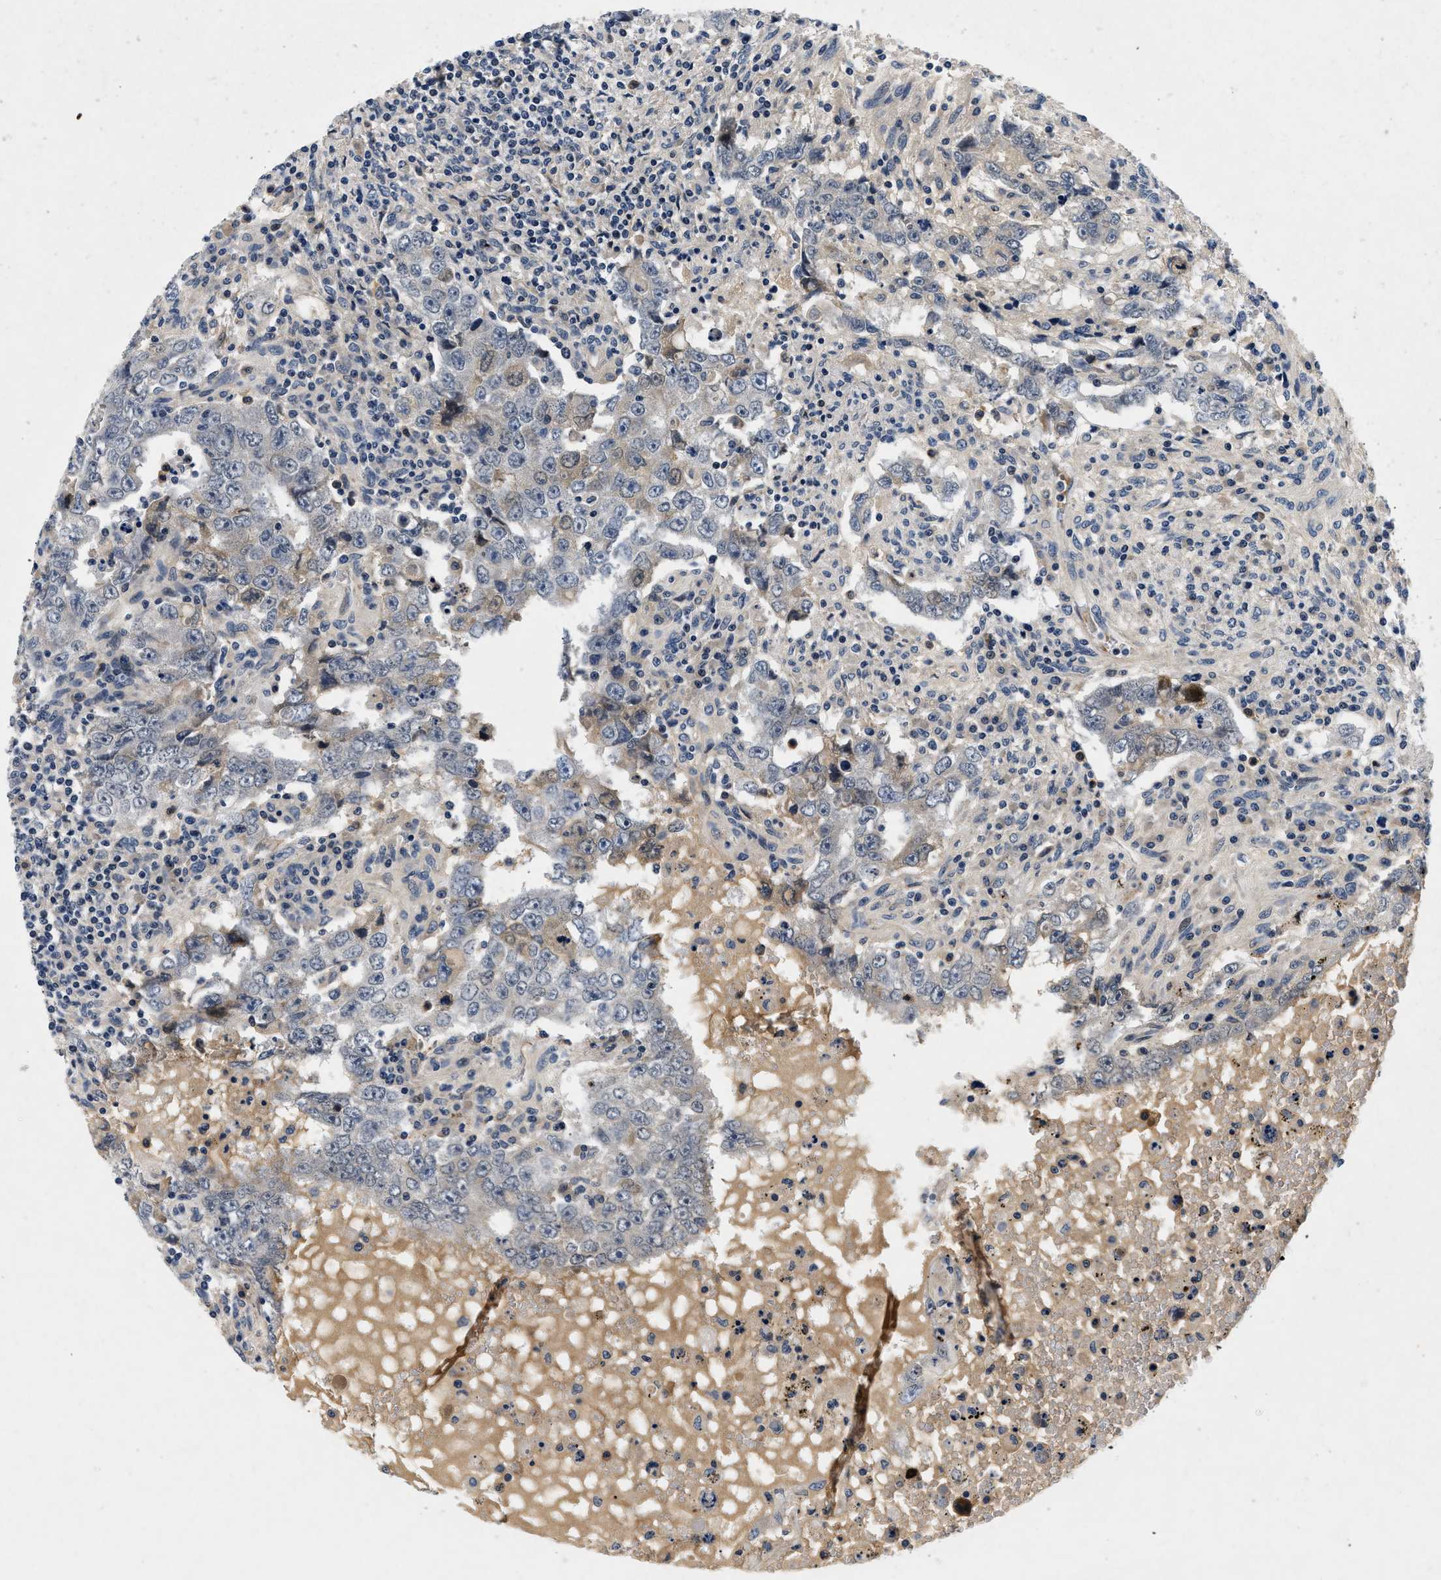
{"staining": {"intensity": "weak", "quantity": "25%-75%", "location": "cytoplasmic/membranous"}, "tissue": "testis cancer", "cell_type": "Tumor cells", "image_type": "cancer", "snomed": [{"axis": "morphology", "description": "Carcinoma, Embryonal, NOS"}, {"axis": "topography", "description": "Testis"}], "caption": "IHC of embryonal carcinoma (testis) displays low levels of weak cytoplasmic/membranous expression in approximately 25%-75% of tumor cells.", "gene": "PDP1", "patient": {"sex": "male", "age": 26}}